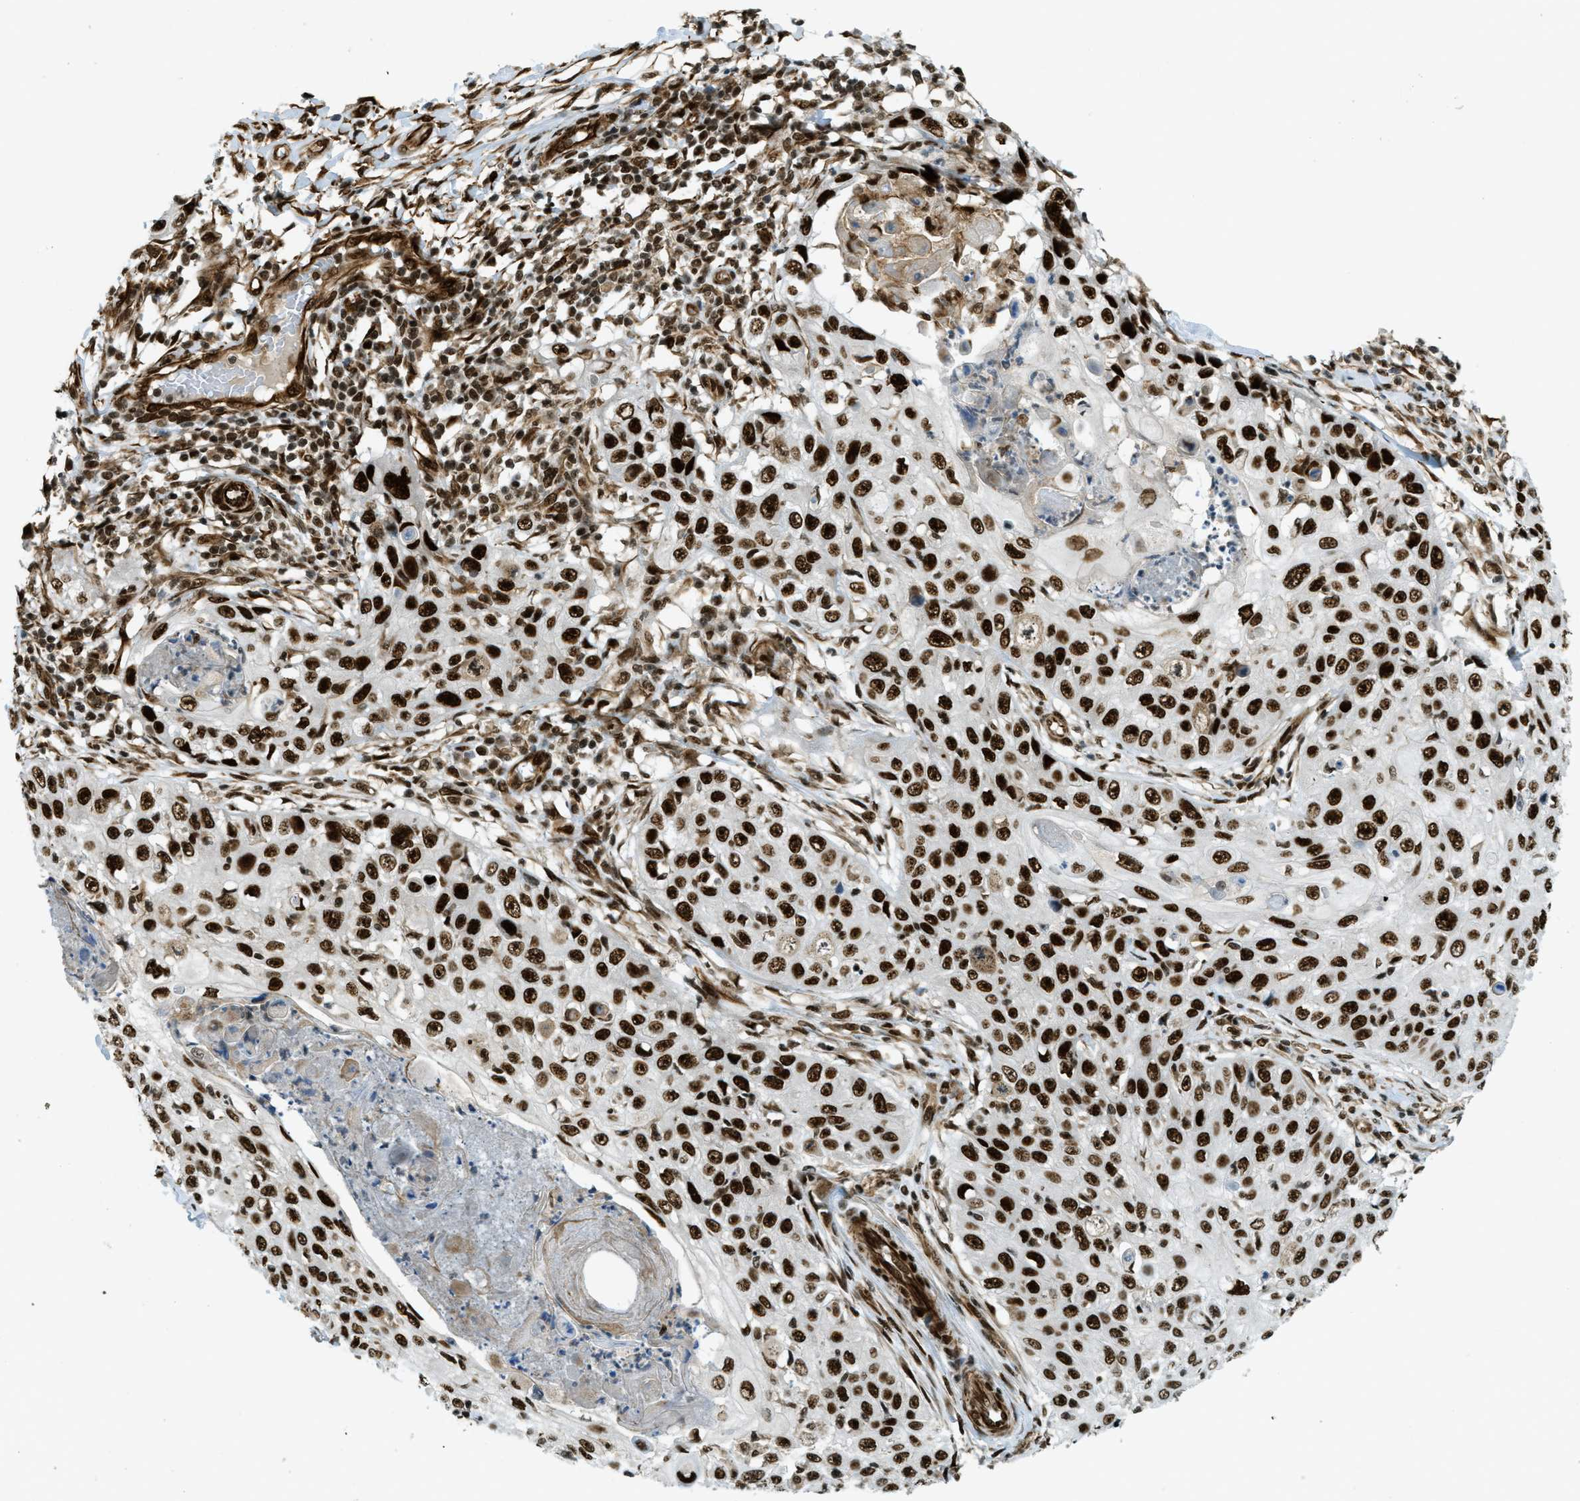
{"staining": {"intensity": "strong", "quantity": ">75%", "location": "nuclear"}, "tissue": "skin cancer", "cell_type": "Tumor cells", "image_type": "cancer", "snomed": [{"axis": "morphology", "description": "Squamous cell carcinoma, NOS"}, {"axis": "topography", "description": "Skin"}], "caption": "Protein positivity by immunohistochemistry (IHC) displays strong nuclear positivity in approximately >75% of tumor cells in skin cancer.", "gene": "ZFR", "patient": {"sex": "male", "age": 86}}